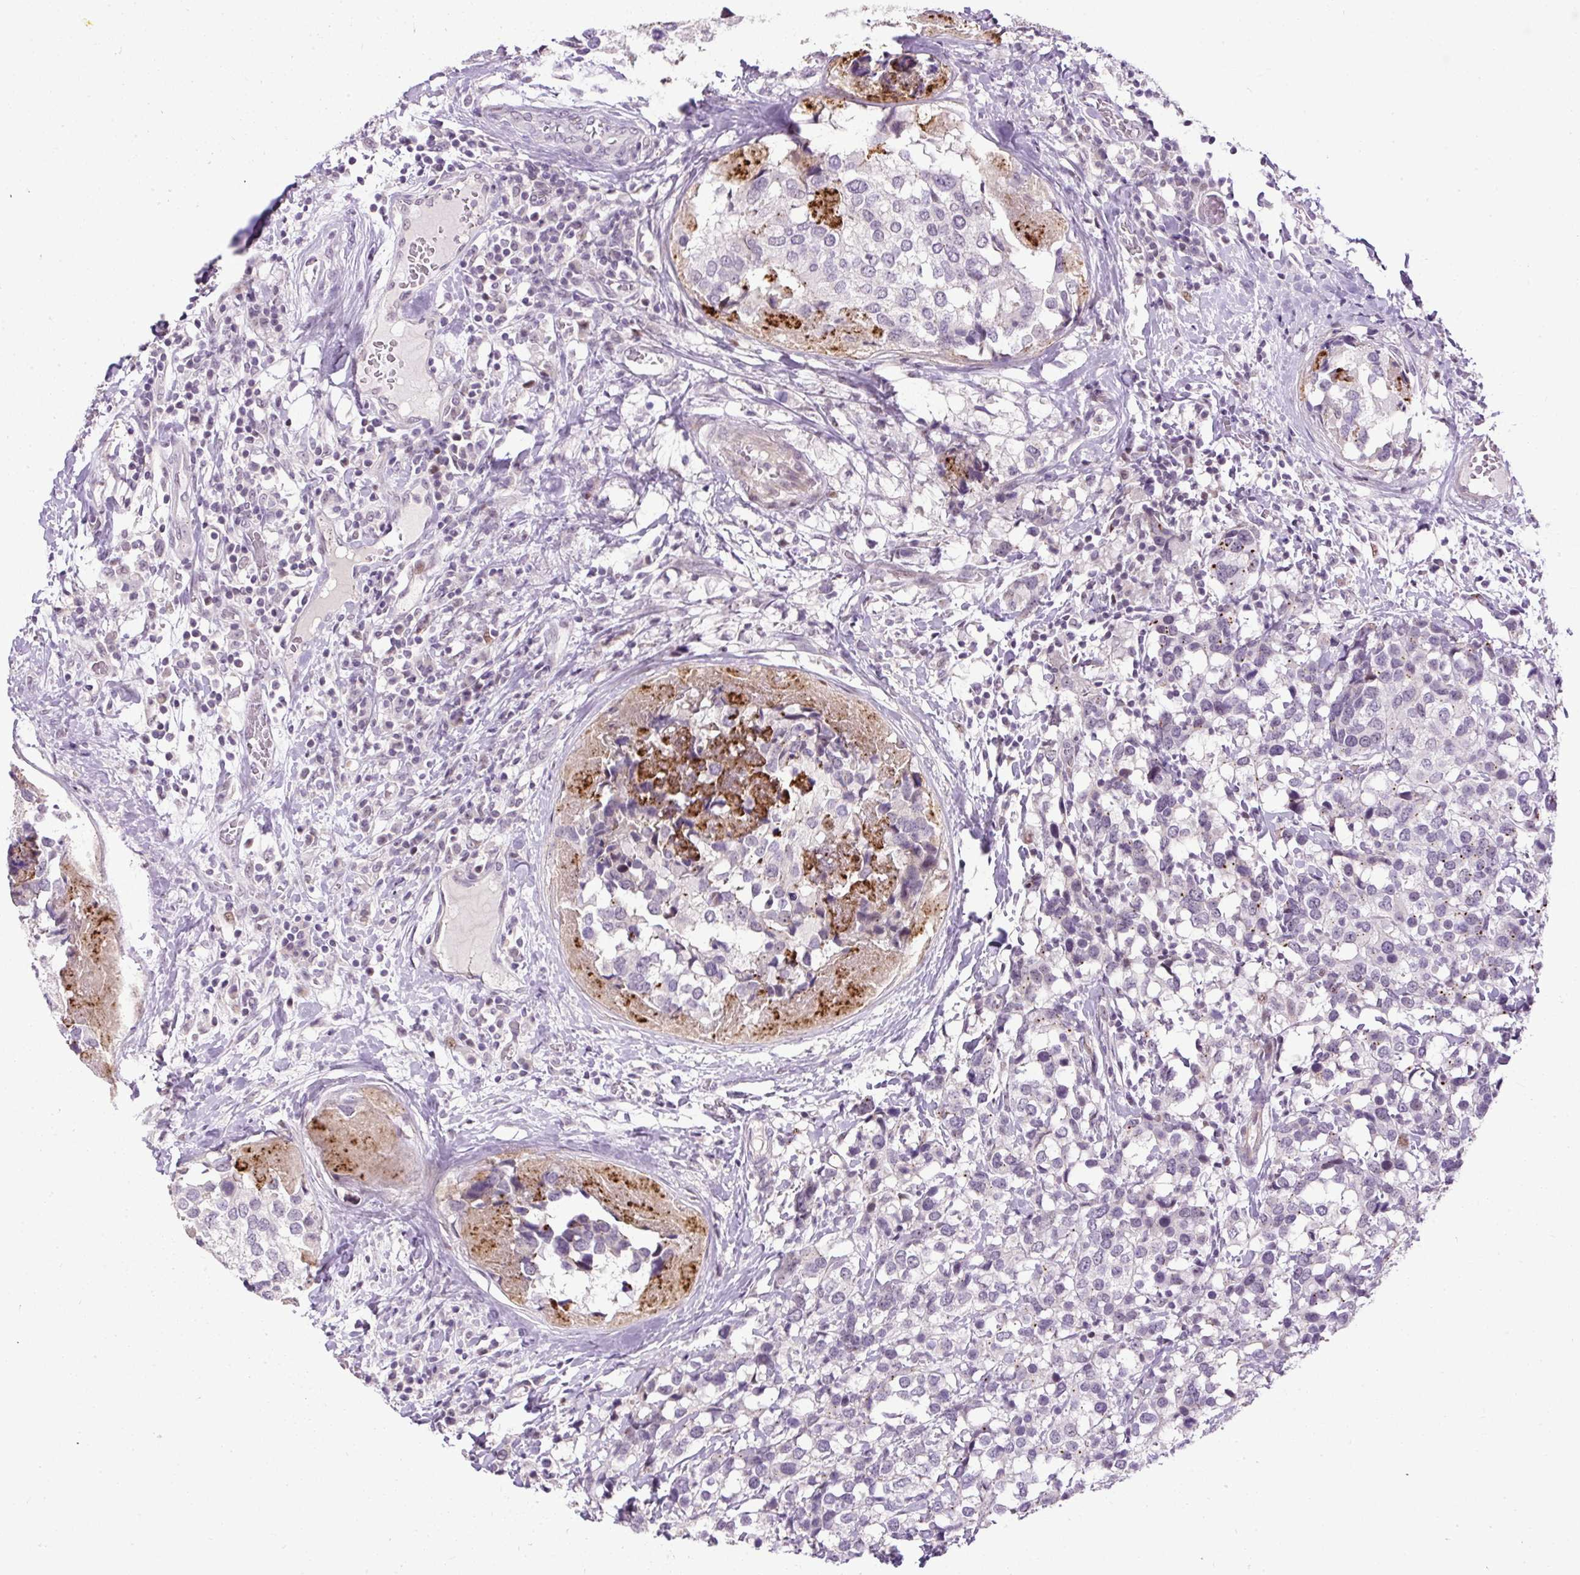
{"staining": {"intensity": "negative", "quantity": "none", "location": "none"}, "tissue": "breast cancer", "cell_type": "Tumor cells", "image_type": "cancer", "snomed": [{"axis": "morphology", "description": "Lobular carcinoma"}, {"axis": "topography", "description": "Breast"}], "caption": "Breast cancer (lobular carcinoma) was stained to show a protein in brown. There is no significant staining in tumor cells.", "gene": "ARHGEF18", "patient": {"sex": "female", "age": 59}}